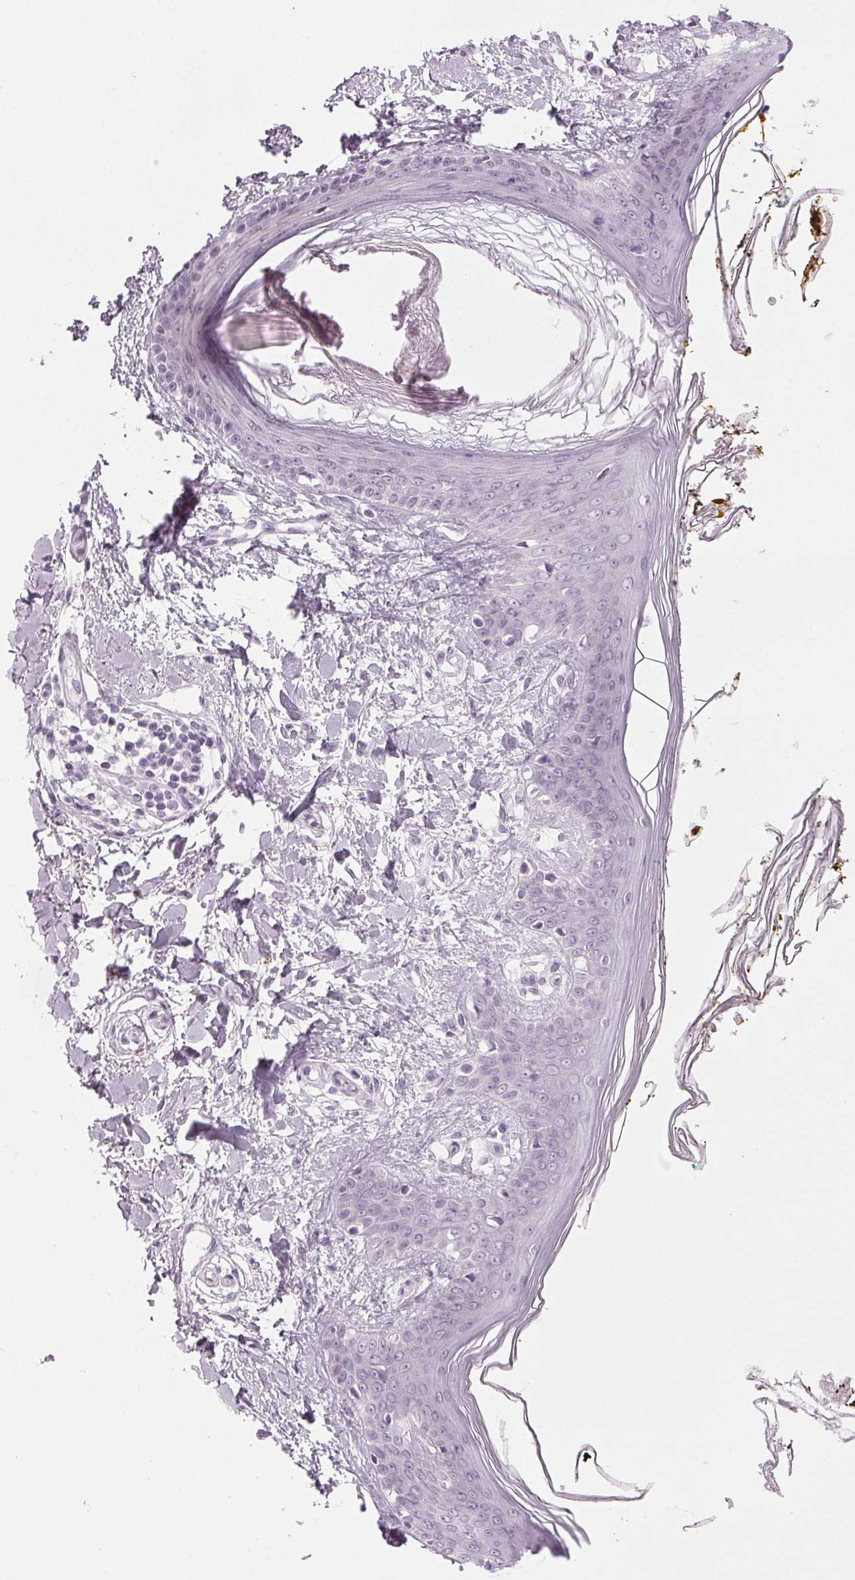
{"staining": {"intensity": "negative", "quantity": "none", "location": "none"}, "tissue": "skin", "cell_type": "Fibroblasts", "image_type": "normal", "snomed": [{"axis": "morphology", "description": "Normal tissue, NOS"}, {"axis": "topography", "description": "Skin"}], "caption": "Immunohistochemistry micrograph of benign skin: human skin stained with DAB demonstrates no significant protein positivity in fibroblasts. (DAB immunohistochemistry (IHC), high magnification).", "gene": "IGF2BP1", "patient": {"sex": "female", "age": 34}}